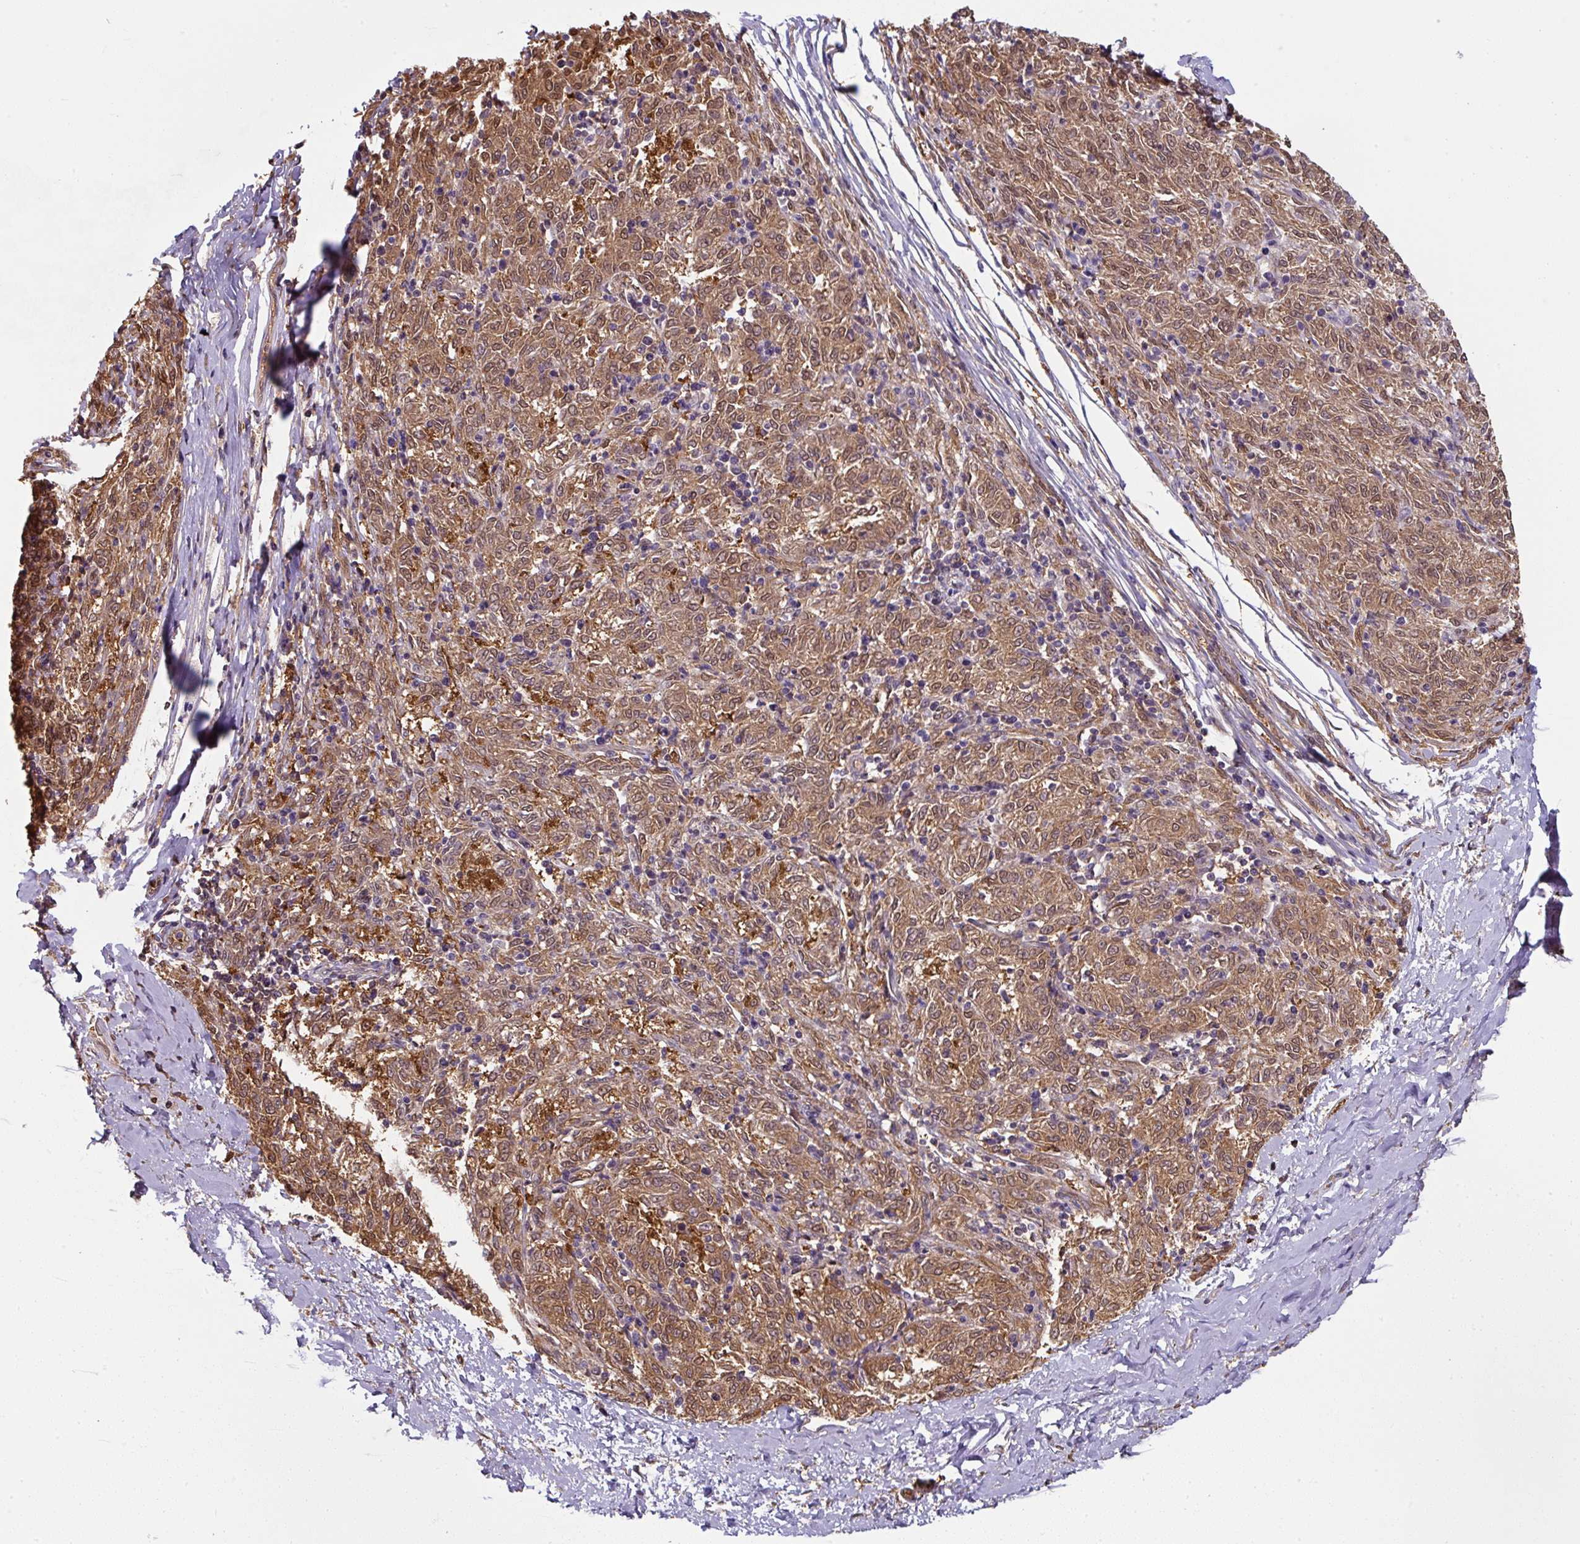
{"staining": {"intensity": "moderate", "quantity": "25%-75%", "location": "cytoplasmic/membranous"}, "tissue": "melanoma", "cell_type": "Tumor cells", "image_type": "cancer", "snomed": [{"axis": "morphology", "description": "Malignant melanoma, NOS"}, {"axis": "topography", "description": "Skin"}], "caption": "The histopathology image exhibits staining of melanoma, revealing moderate cytoplasmic/membranous protein positivity (brown color) within tumor cells.", "gene": "ST13", "patient": {"sex": "female", "age": 72}}